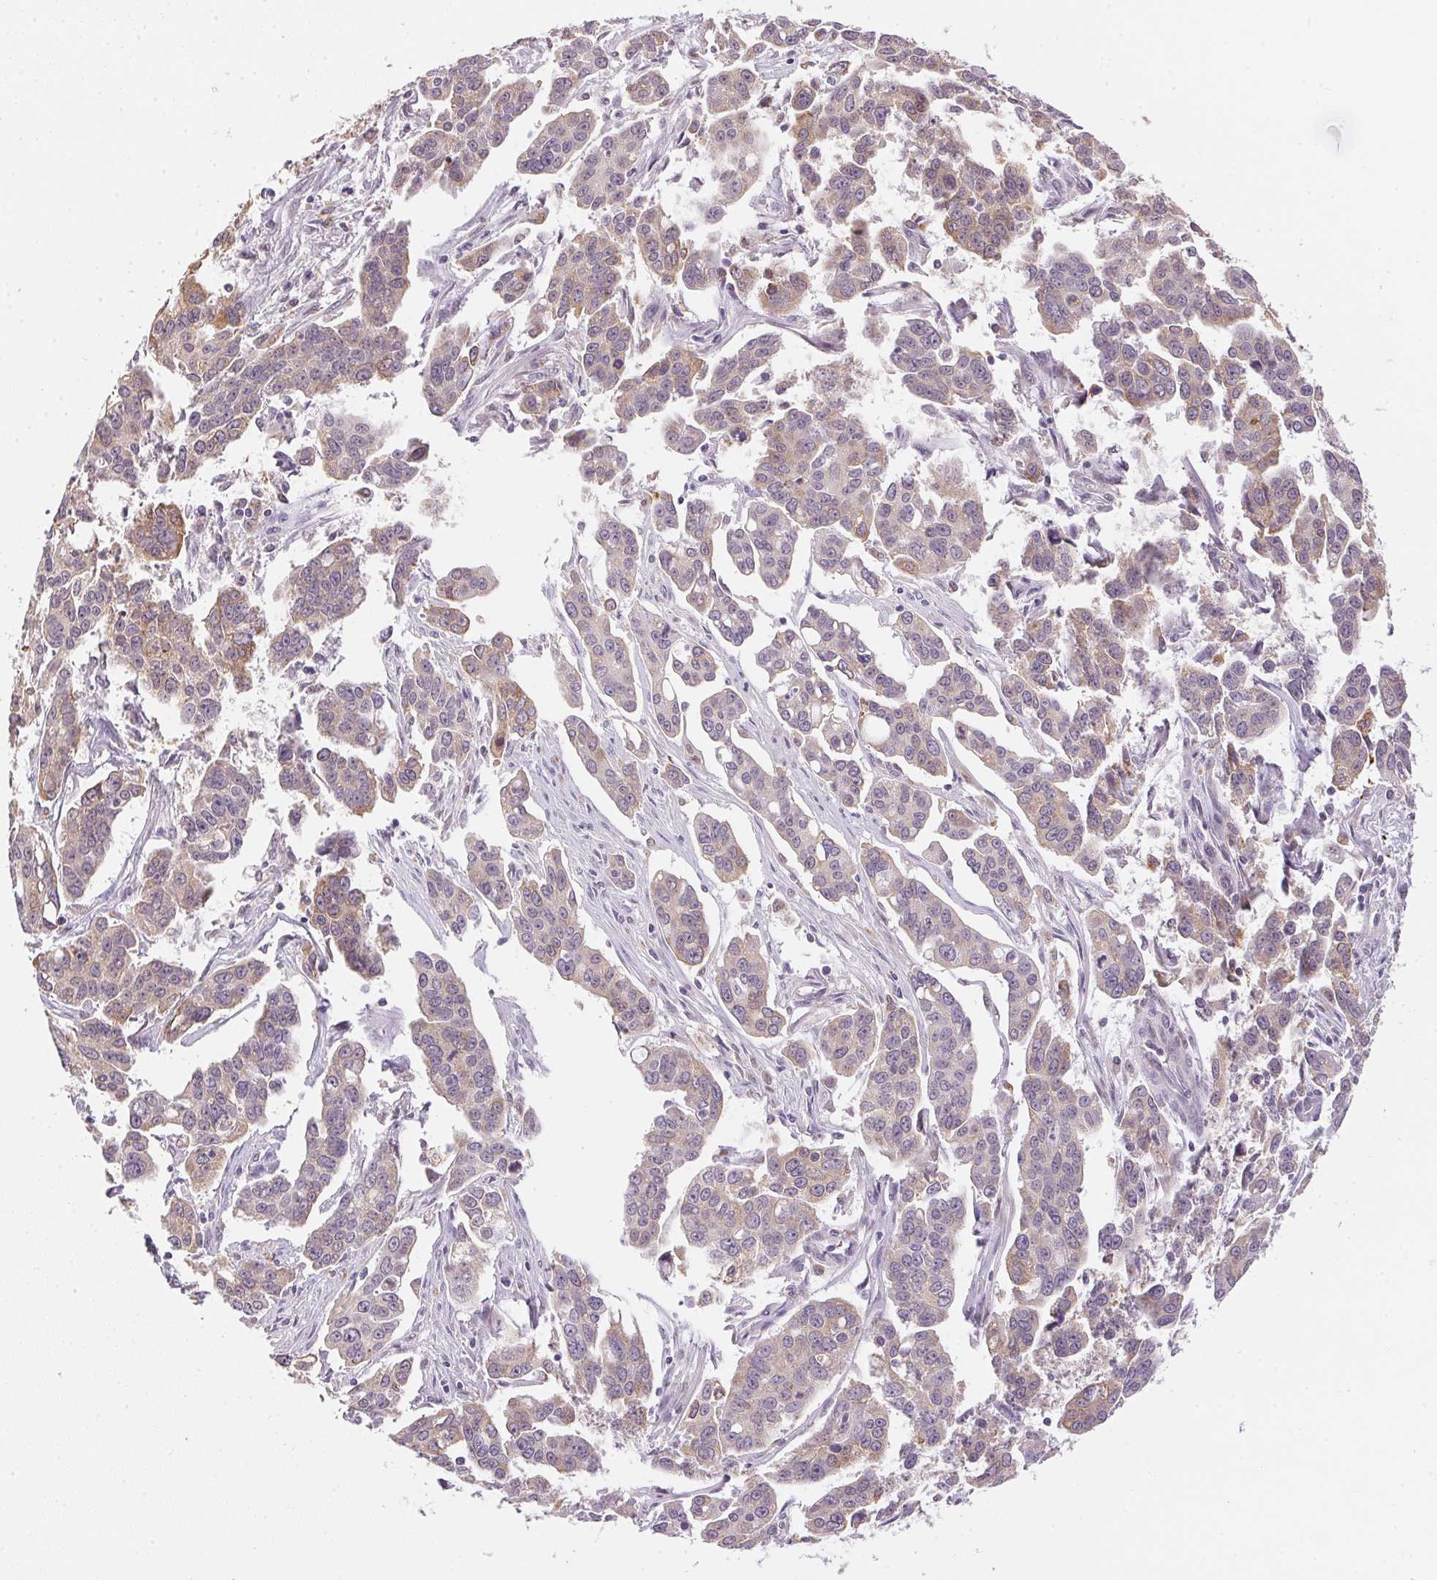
{"staining": {"intensity": "weak", "quantity": "25%-75%", "location": "cytoplasmic/membranous"}, "tissue": "ovarian cancer", "cell_type": "Tumor cells", "image_type": "cancer", "snomed": [{"axis": "morphology", "description": "Carcinoma, endometroid"}, {"axis": "topography", "description": "Ovary"}], "caption": "Immunohistochemical staining of human ovarian endometroid carcinoma shows low levels of weak cytoplasmic/membranous staining in about 25%-75% of tumor cells.", "gene": "METTL13", "patient": {"sex": "female", "age": 78}}